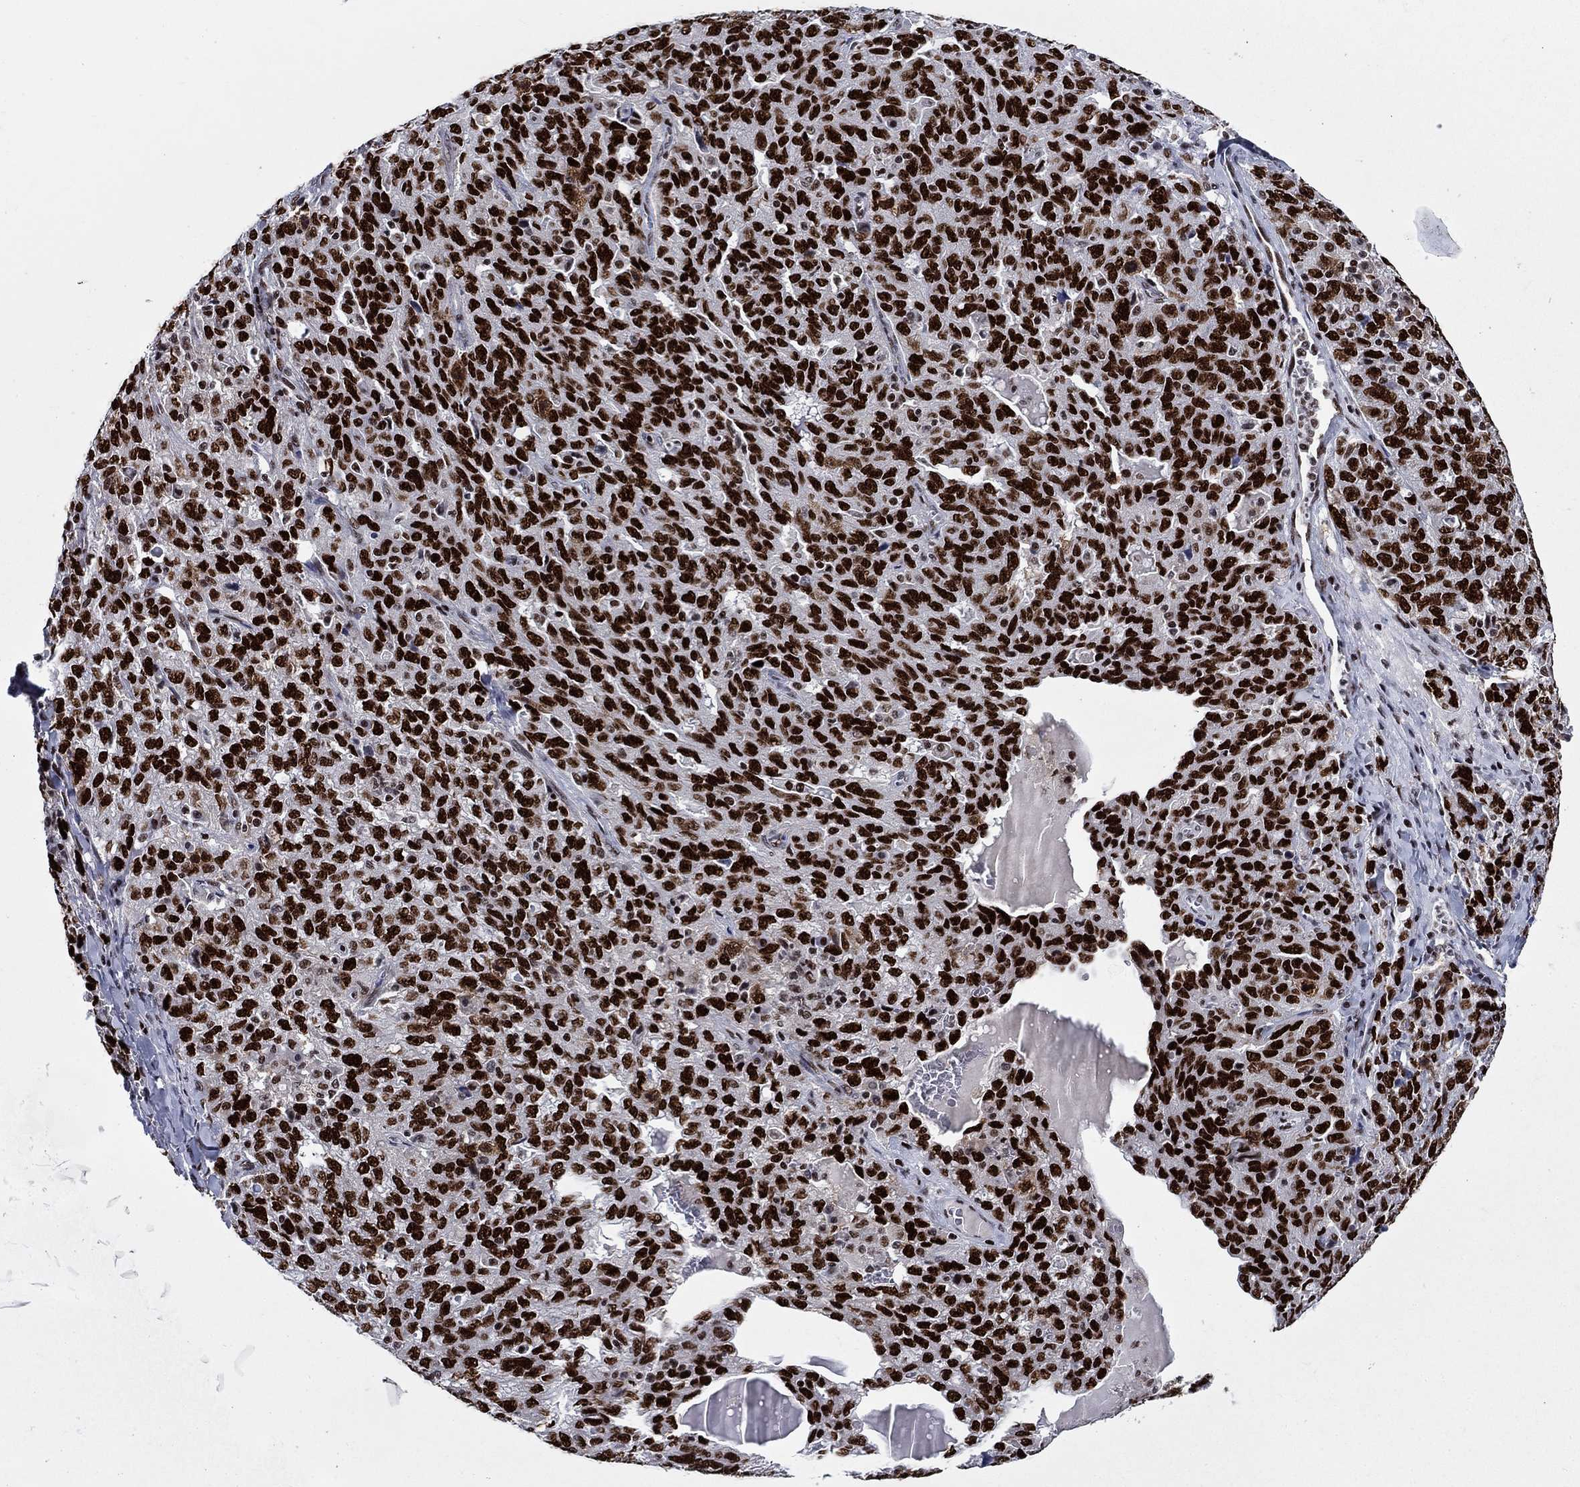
{"staining": {"intensity": "strong", "quantity": ">75%", "location": "nuclear"}, "tissue": "ovarian cancer", "cell_type": "Tumor cells", "image_type": "cancer", "snomed": [{"axis": "morphology", "description": "Cystadenocarcinoma, serous, NOS"}, {"axis": "topography", "description": "Ovary"}], "caption": "Immunohistochemistry staining of ovarian cancer (serous cystadenocarcinoma), which displays high levels of strong nuclear positivity in about >75% of tumor cells indicating strong nuclear protein expression. The staining was performed using DAB (3,3'-diaminobenzidine) (brown) for protein detection and nuclei were counterstained in hematoxylin (blue).", "gene": "RPRD1B", "patient": {"sex": "female", "age": 71}}